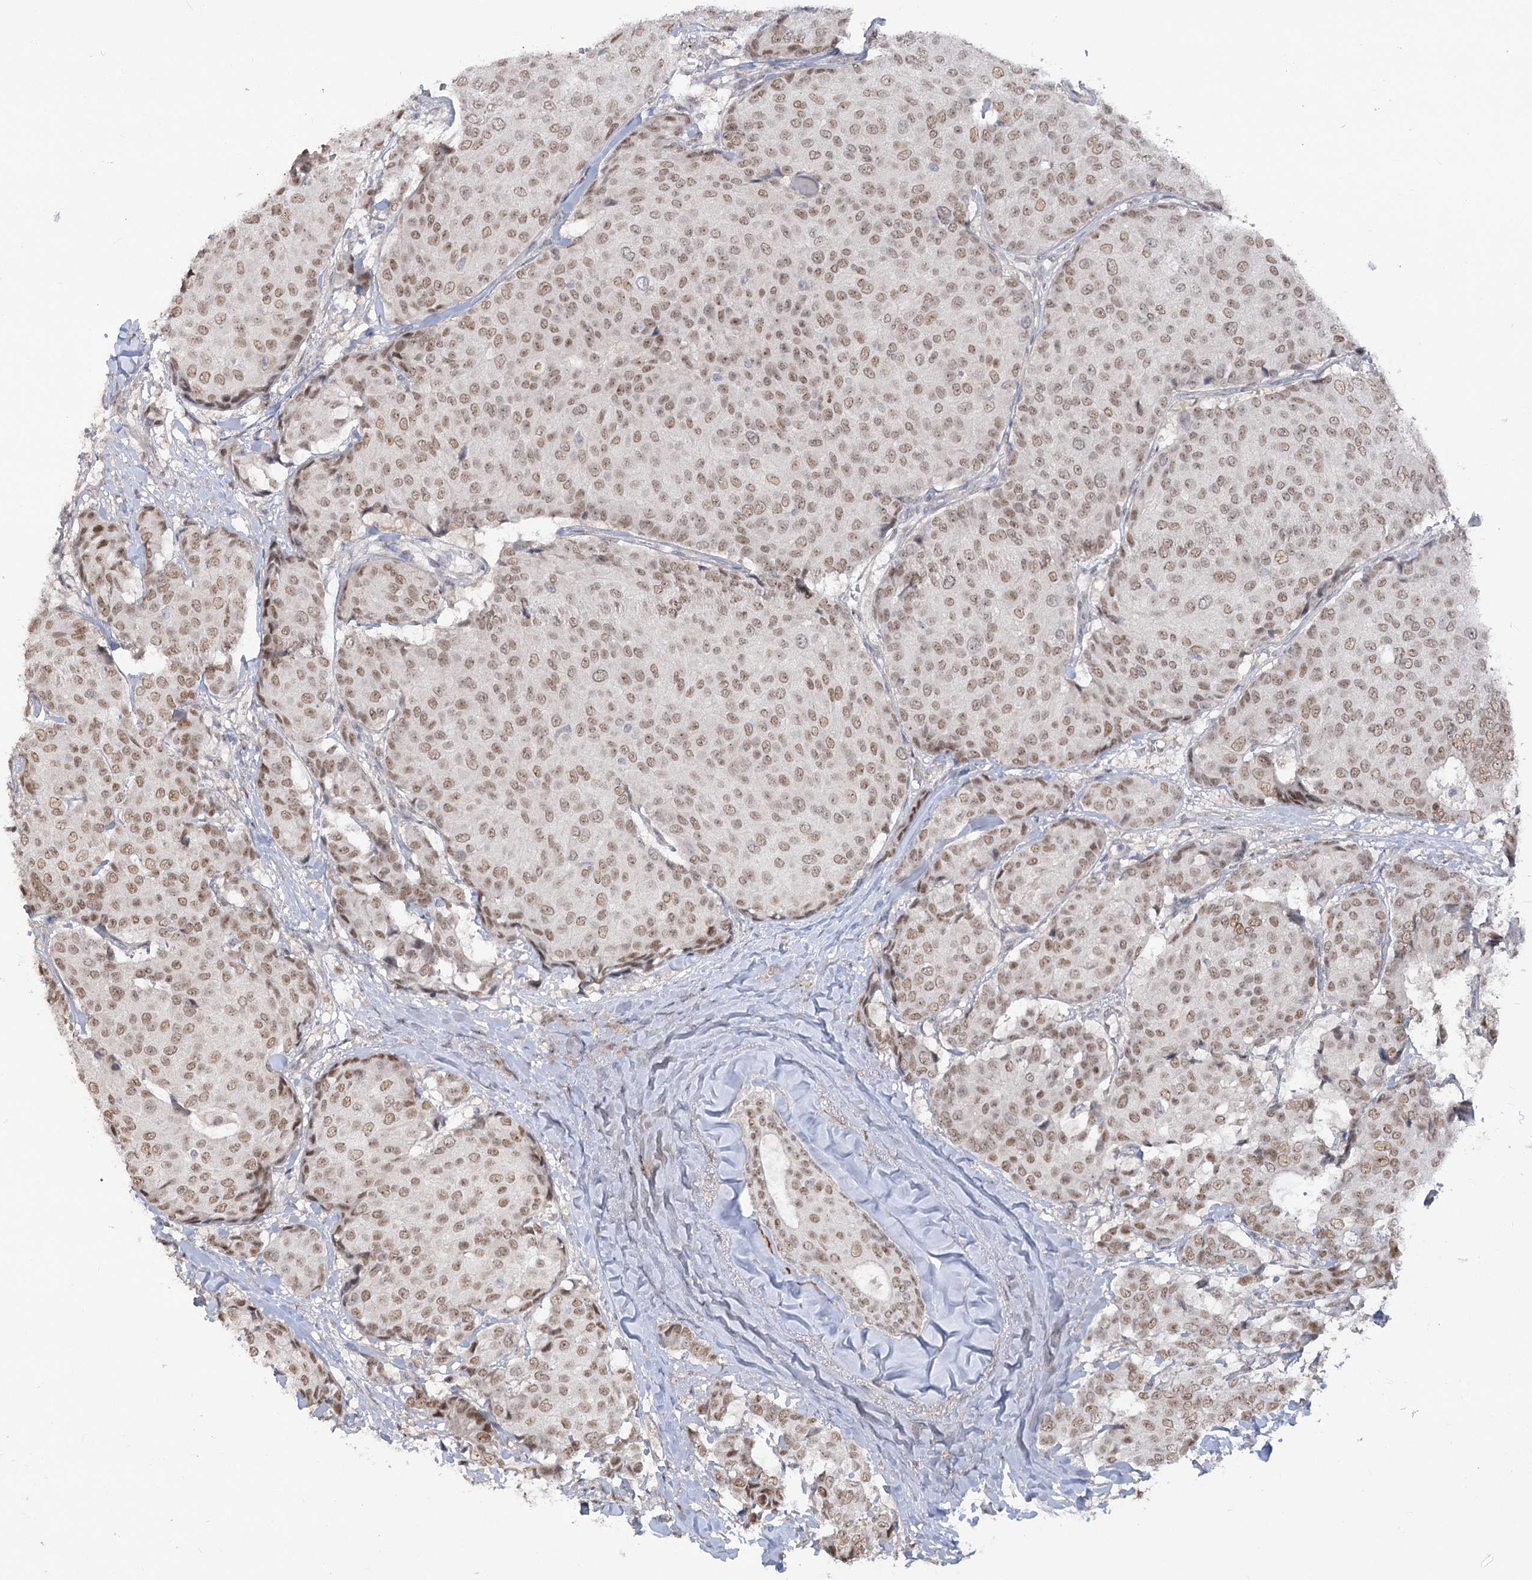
{"staining": {"intensity": "moderate", "quantity": ">75%", "location": "nuclear"}, "tissue": "breast cancer", "cell_type": "Tumor cells", "image_type": "cancer", "snomed": [{"axis": "morphology", "description": "Duct carcinoma"}, {"axis": "topography", "description": "Breast"}], "caption": "Breast intraductal carcinoma stained for a protein displays moderate nuclear positivity in tumor cells.", "gene": "ZSCAN23", "patient": {"sex": "female", "age": 75}}